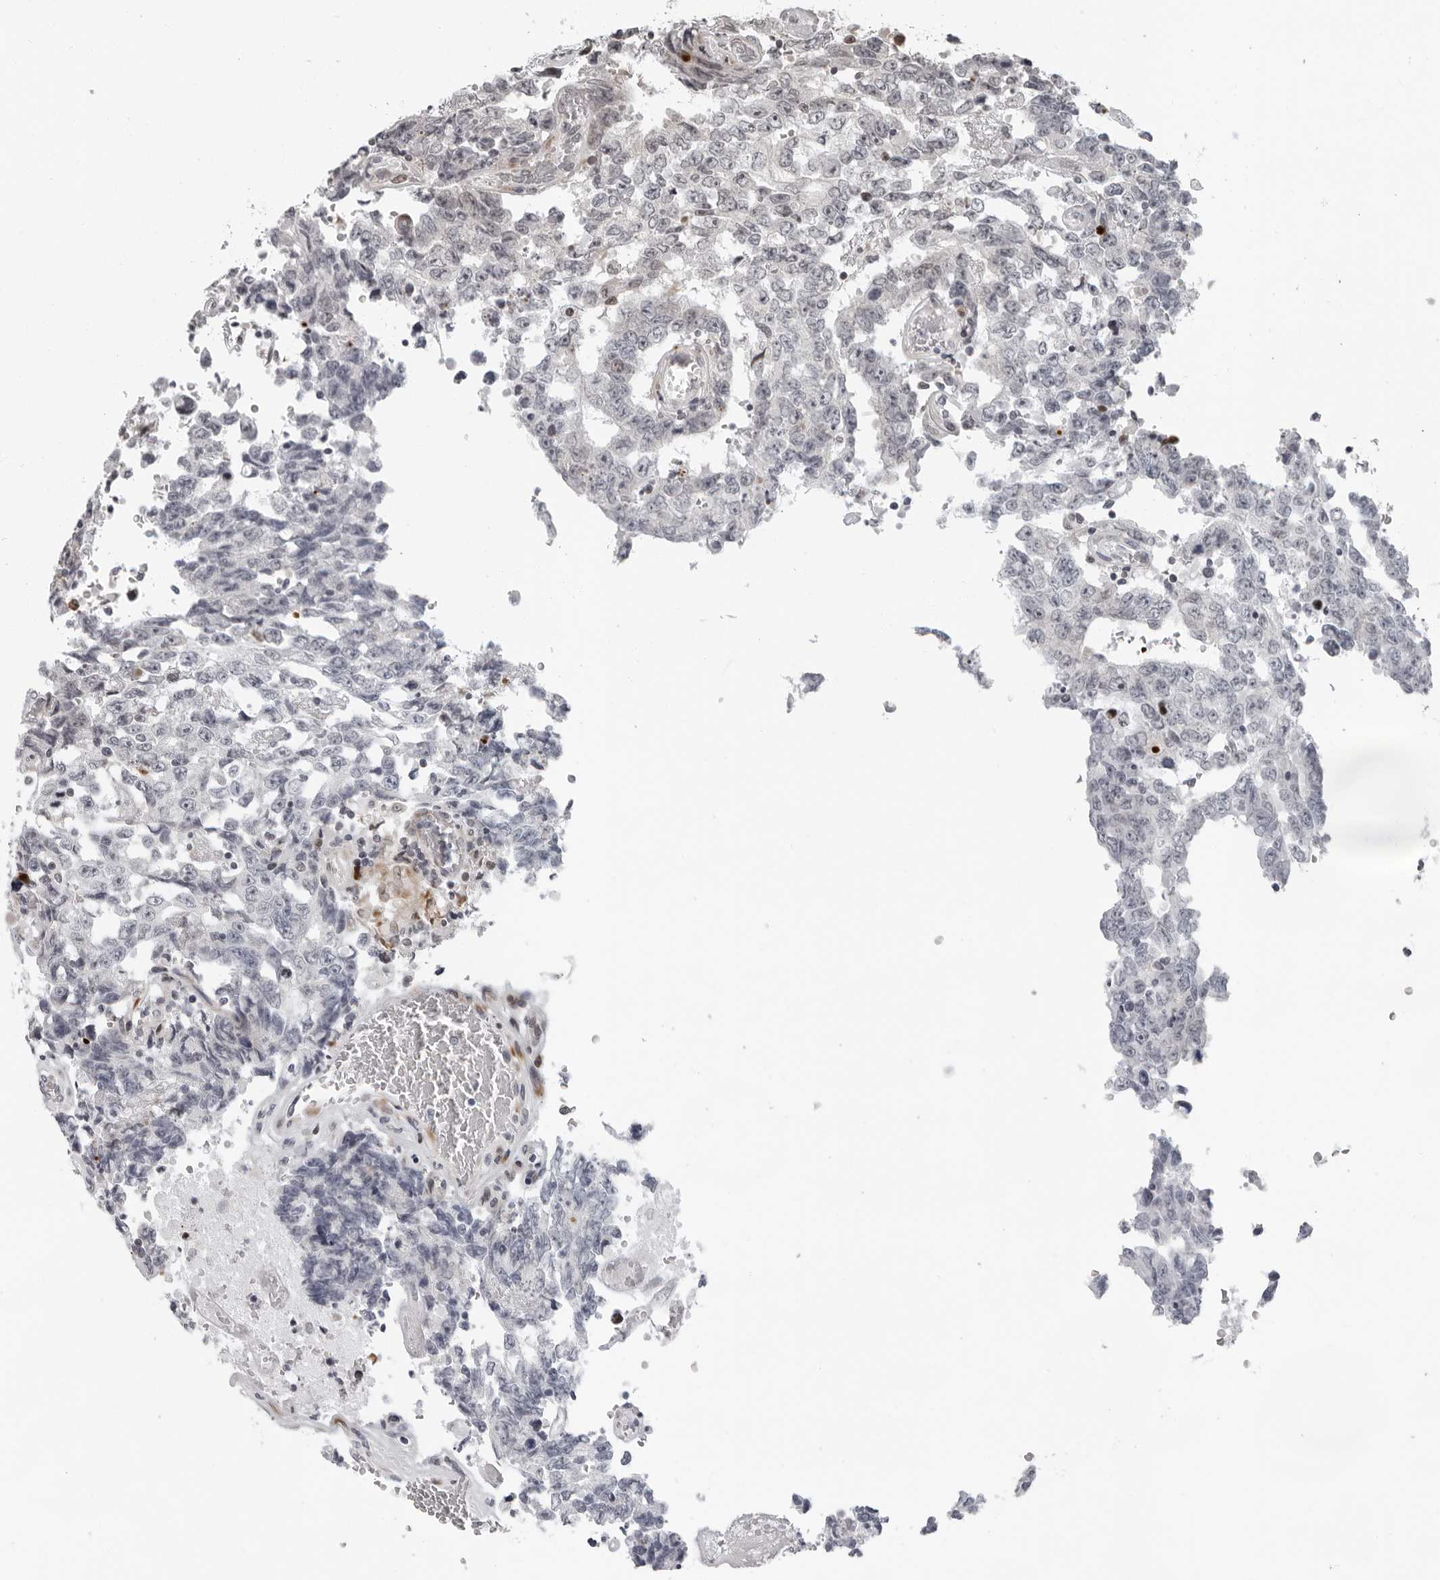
{"staining": {"intensity": "weak", "quantity": "<25%", "location": "cytoplasmic/membranous"}, "tissue": "testis cancer", "cell_type": "Tumor cells", "image_type": "cancer", "snomed": [{"axis": "morphology", "description": "Carcinoma, Embryonal, NOS"}, {"axis": "topography", "description": "Testis"}], "caption": "Tumor cells show no significant protein staining in testis cancer. (Stains: DAB (3,3'-diaminobenzidine) immunohistochemistry with hematoxylin counter stain, Microscopy: brightfield microscopy at high magnification).", "gene": "PIP4K2C", "patient": {"sex": "male", "age": 26}}